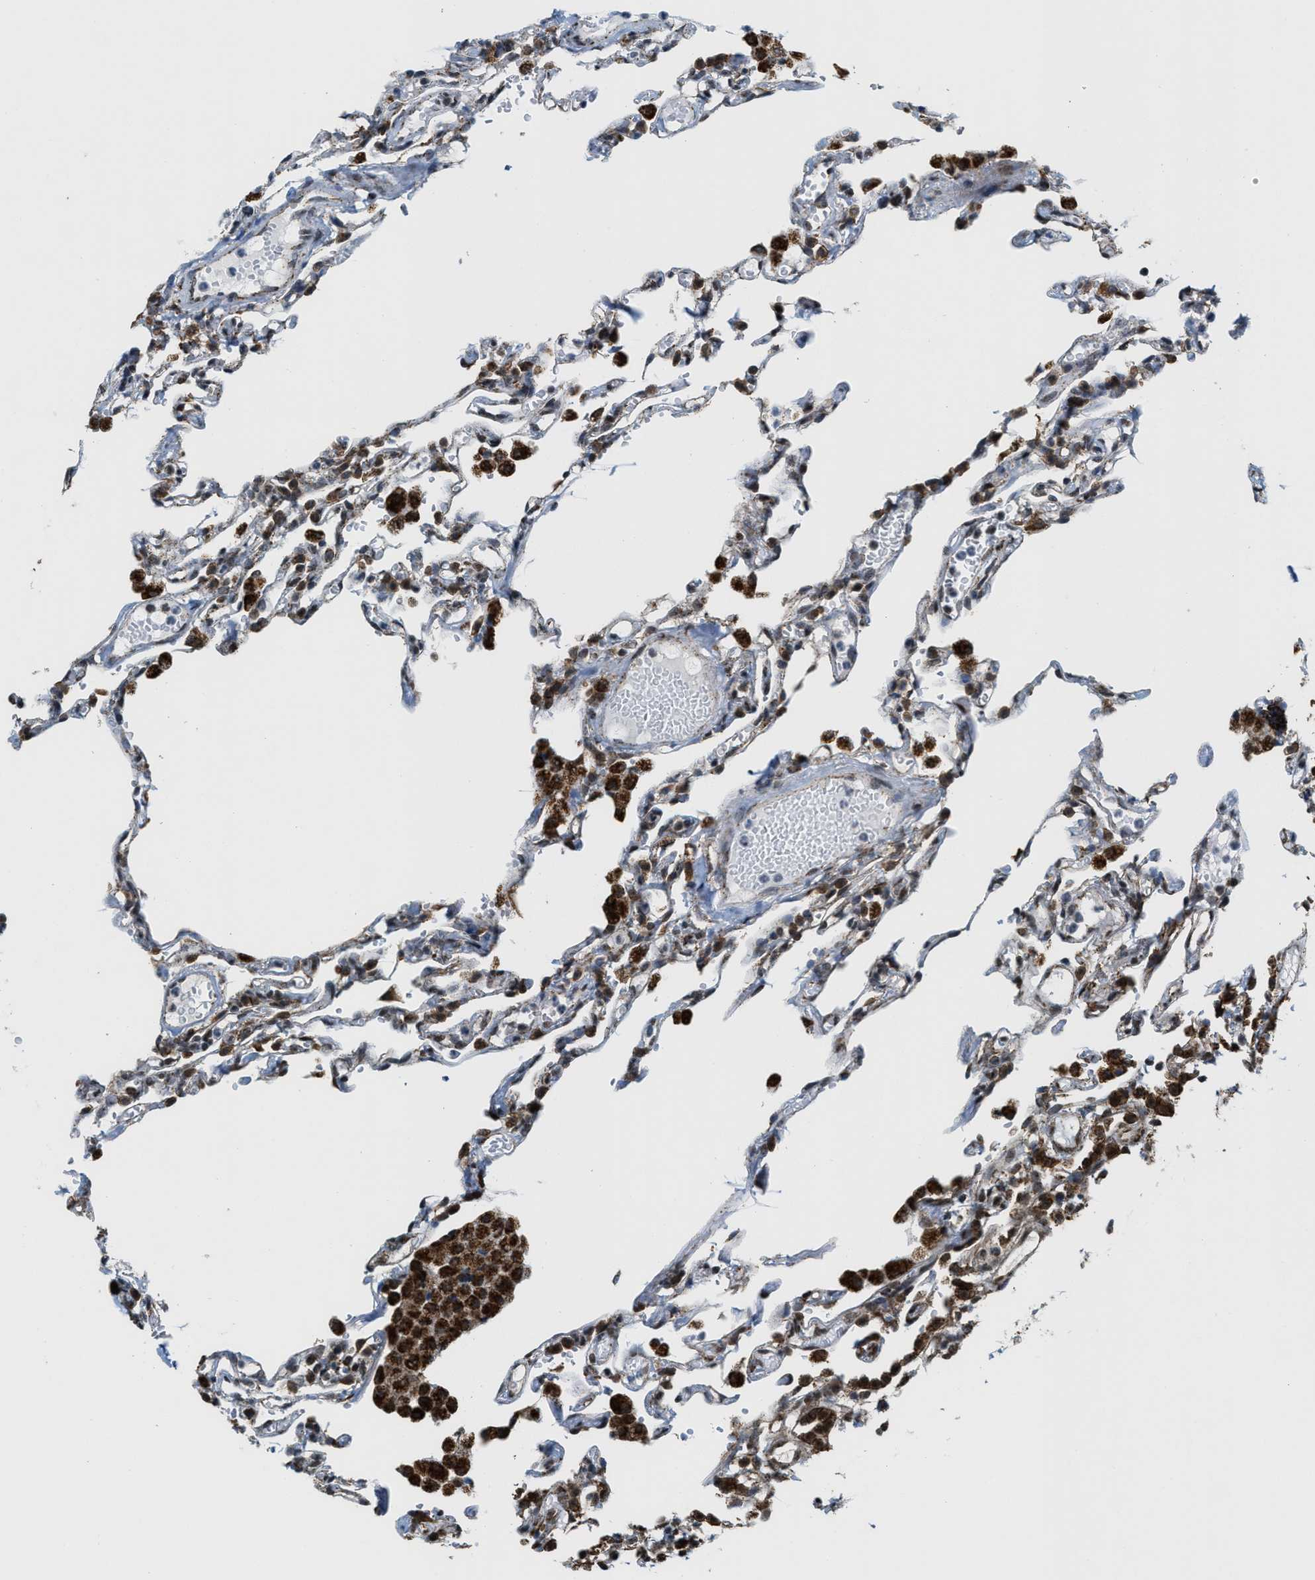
{"staining": {"intensity": "moderate", "quantity": ">75%", "location": "cytoplasmic/membranous"}, "tissue": "lung", "cell_type": "Alveolar cells", "image_type": "normal", "snomed": [{"axis": "morphology", "description": "Normal tissue, NOS"}, {"axis": "topography", "description": "Lung"}], "caption": "Moderate cytoplasmic/membranous protein staining is seen in about >75% of alveolar cells in lung.", "gene": "HIBADH", "patient": {"sex": "male", "age": 21}}